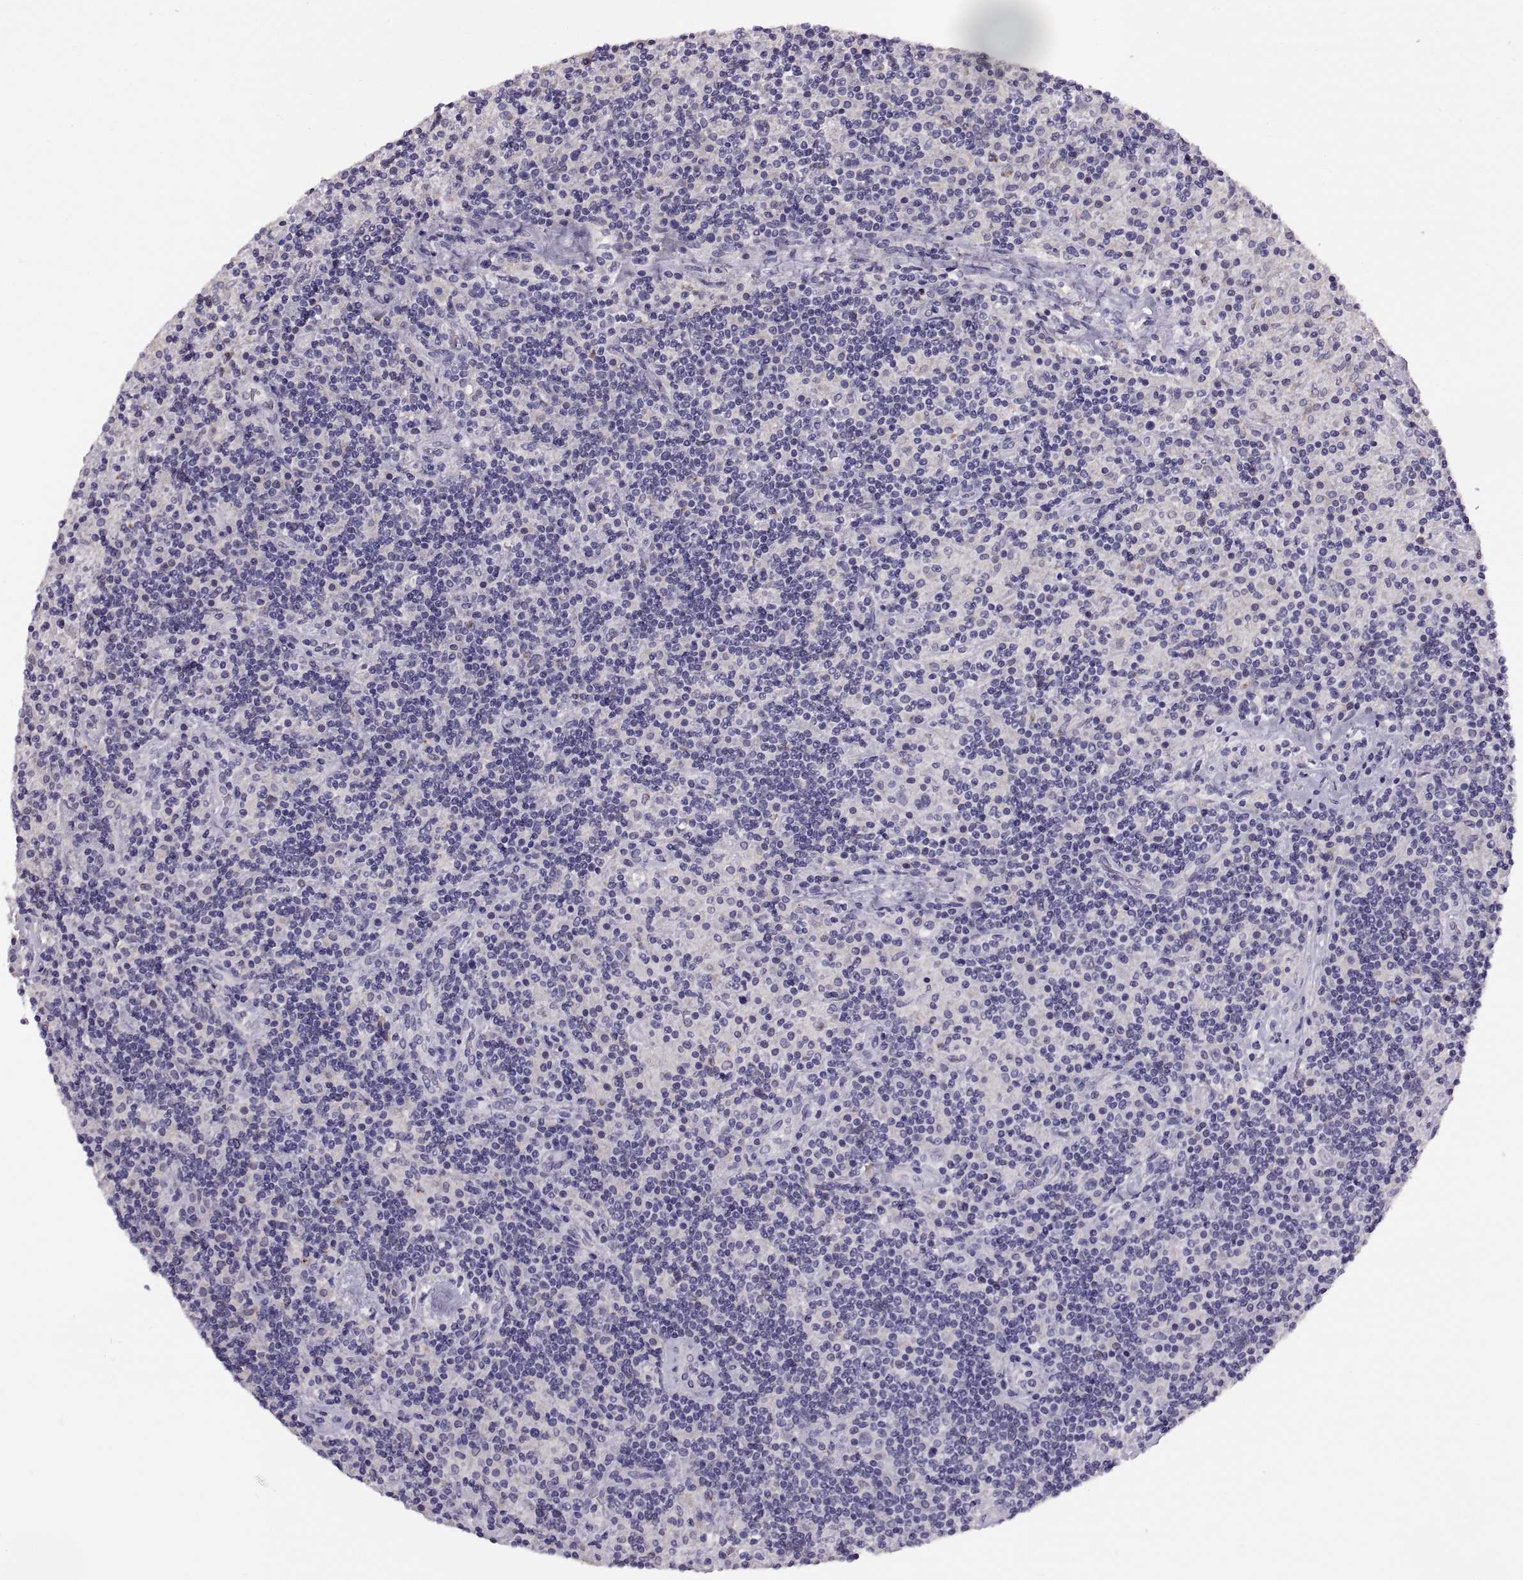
{"staining": {"intensity": "negative", "quantity": "none", "location": "none"}, "tissue": "lymphoma", "cell_type": "Tumor cells", "image_type": "cancer", "snomed": [{"axis": "morphology", "description": "Hodgkin's disease, NOS"}, {"axis": "topography", "description": "Lymph node"}], "caption": "Immunohistochemical staining of Hodgkin's disease reveals no significant expression in tumor cells.", "gene": "MAGEB18", "patient": {"sex": "male", "age": 70}}